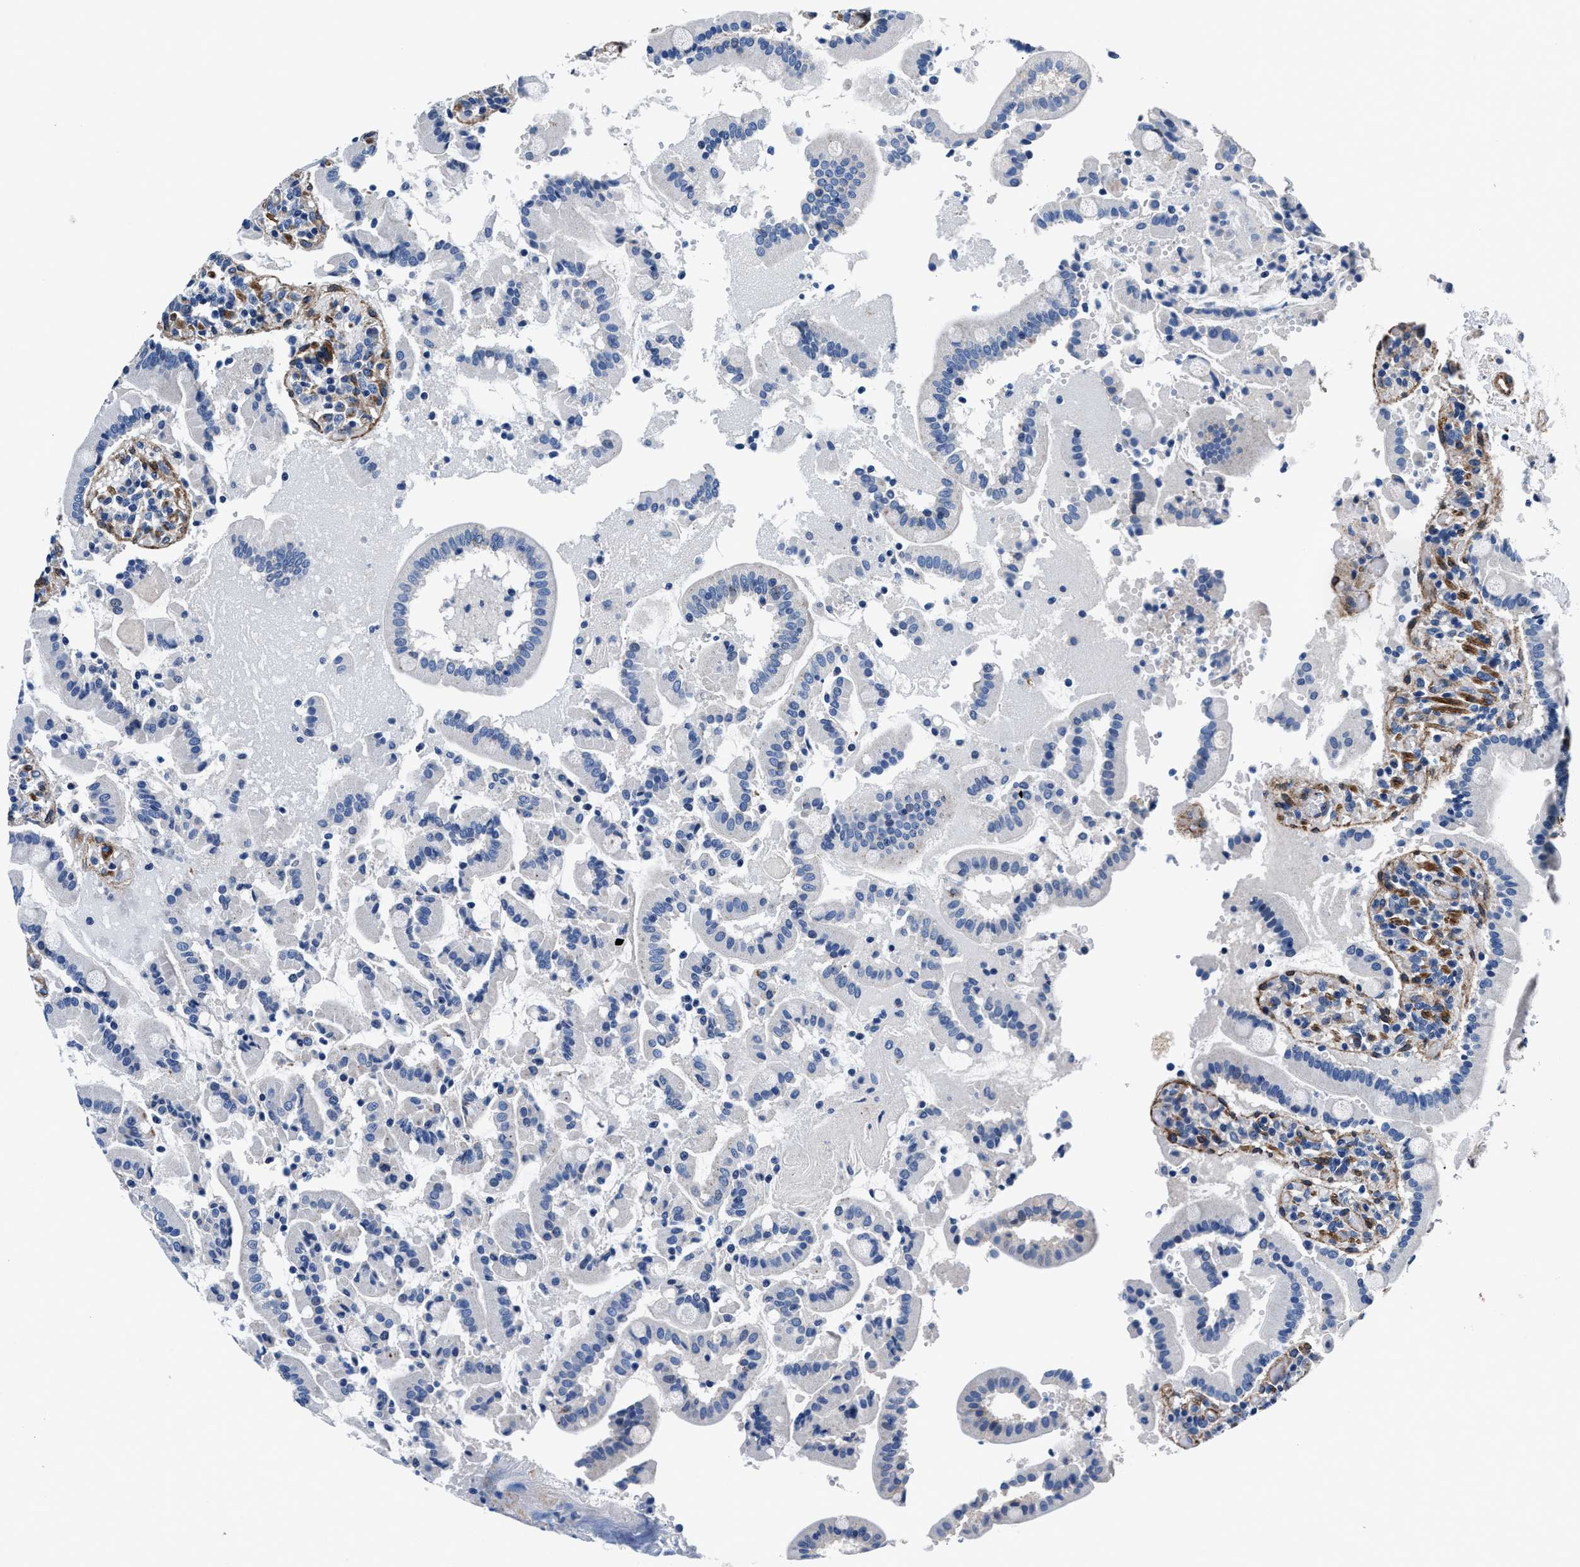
{"staining": {"intensity": "weak", "quantity": "<25%", "location": "cytoplasmic/membranous"}, "tissue": "duodenum", "cell_type": "Glandular cells", "image_type": "normal", "snomed": [{"axis": "morphology", "description": "Normal tissue, NOS"}, {"axis": "topography", "description": "Small intestine, NOS"}], "caption": "Immunohistochemistry (IHC) photomicrograph of unremarkable duodenum stained for a protein (brown), which shows no expression in glandular cells.", "gene": "DAG1", "patient": {"sex": "female", "age": 71}}